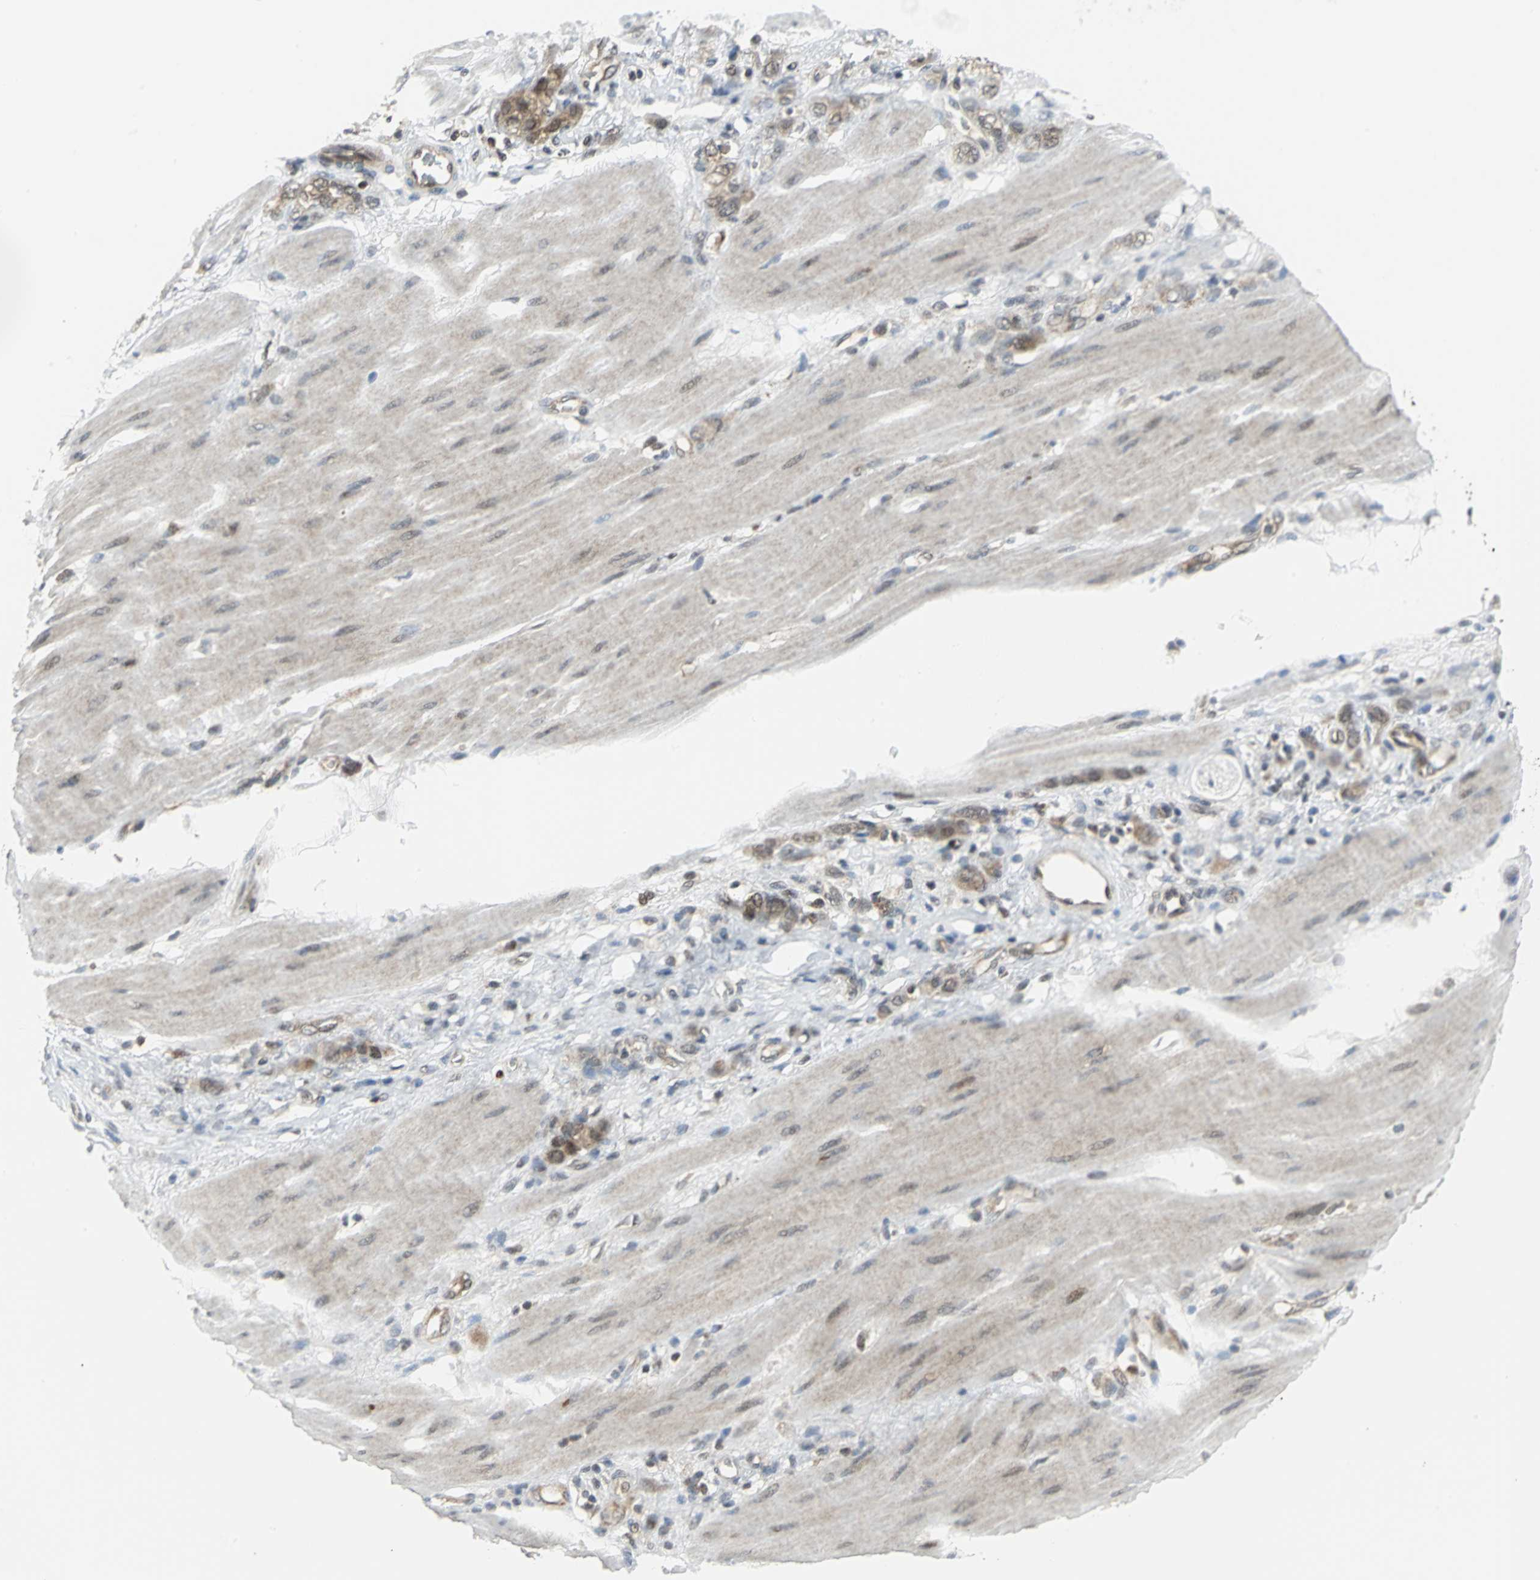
{"staining": {"intensity": "moderate", "quantity": "25%-75%", "location": "cytoplasmic/membranous"}, "tissue": "stomach cancer", "cell_type": "Tumor cells", "image_type": "cancer", "snomed": [{"axis": "morphology", "description": "Adenocarcinoma, NOS"}, {"axis": "topography", "description": "Stomach"}], "caption": "Stomach cancer (adenocarcinoma) stained with a brown dye demonstrates moderate cytoplasmic/membranous positive staining in approximately 25%-75% of tumor cells.", "gene": "PSMA4", "patient": {"sex": "male", "age": 82}}